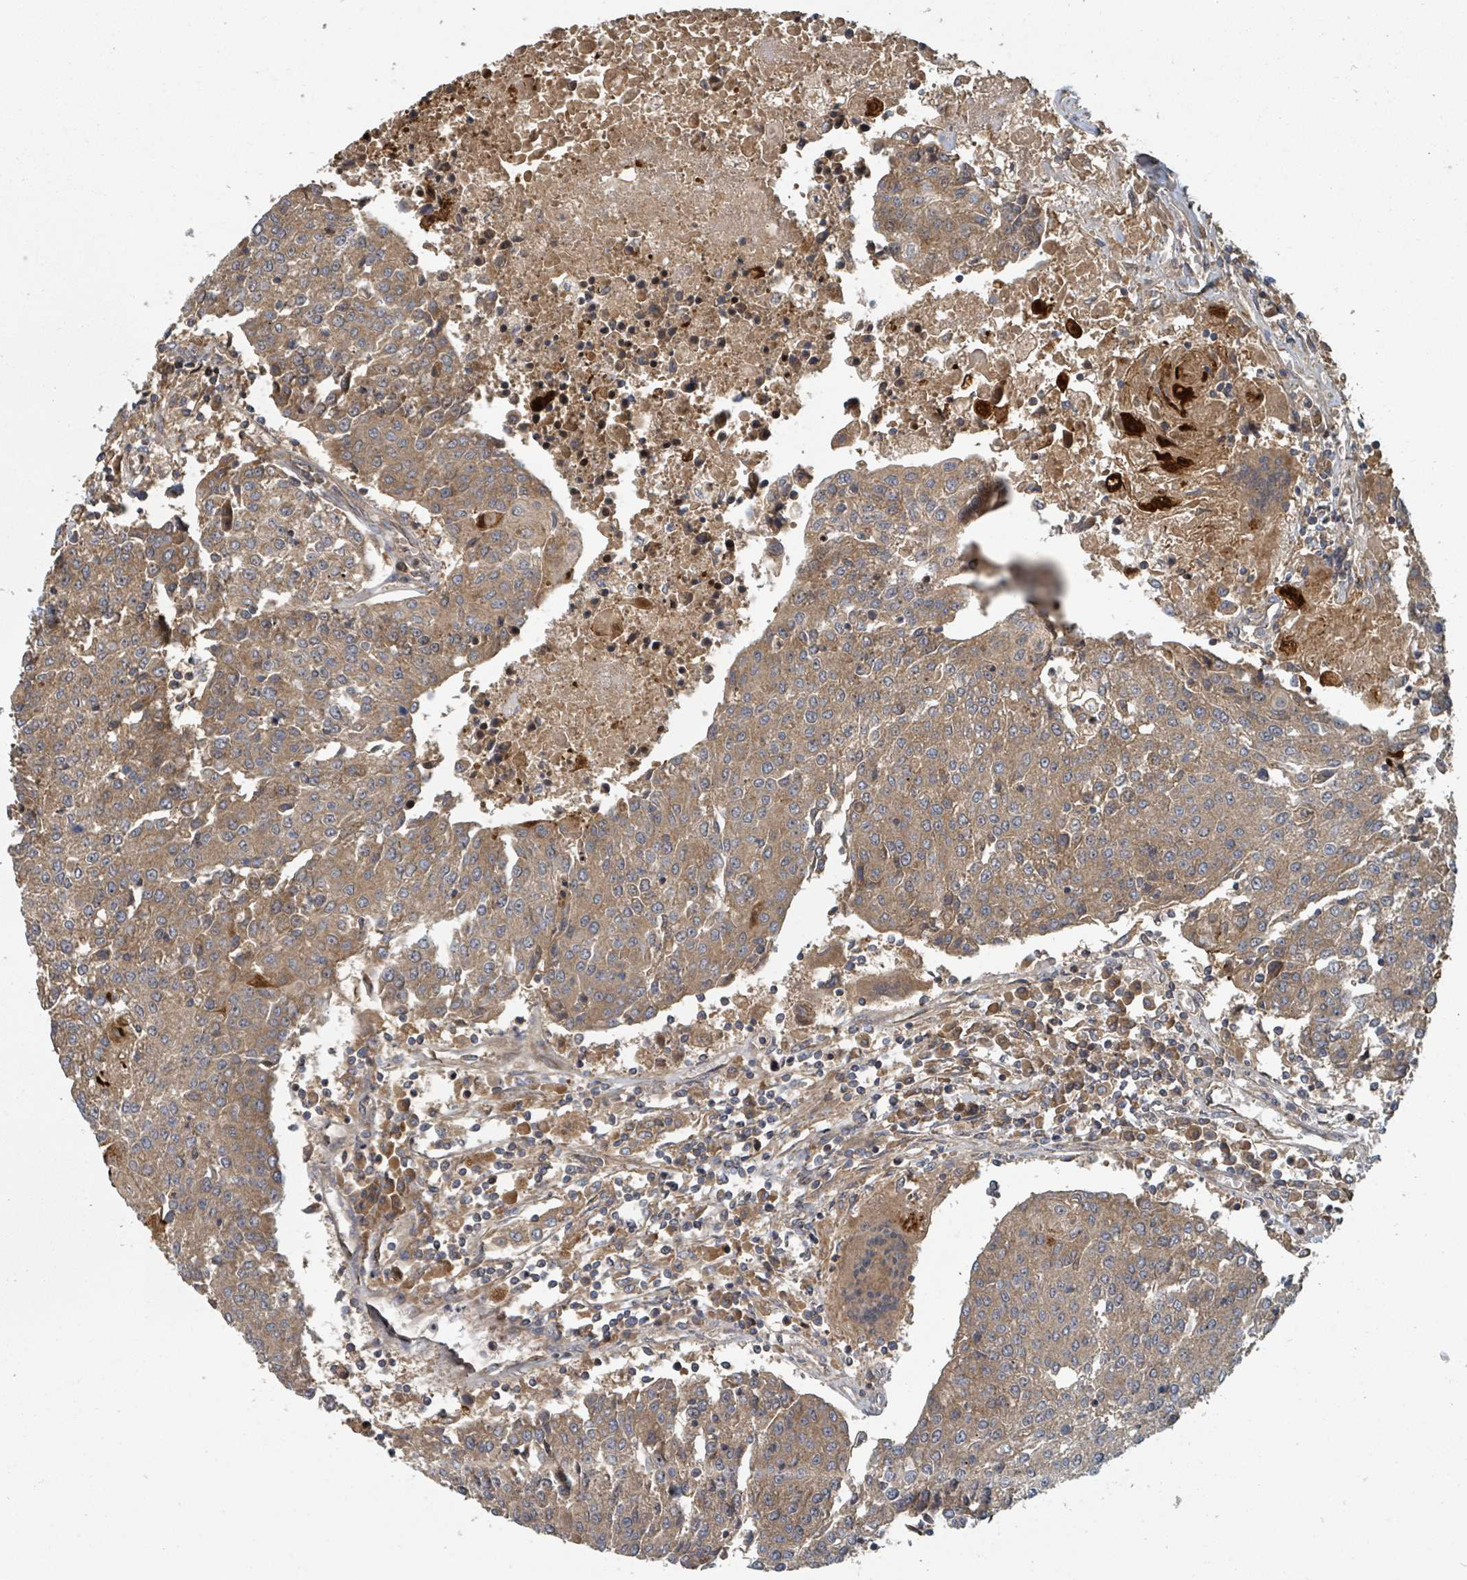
{"staining": {"intensity": "moderate", "quantity": "25%-75%", "location": "cytoplasmic/membranous"}, "tissue": "urothelial cancer", "cell_type": "Tumor cells", "image_type": "cancer", "snomed": [{"axis": "morphology", "description": "Urothelial carcinoma, High grade"}, {"axis": "topography", "description": "Urinary bladder"}], "caption": "Urothelial cancer was stained to show a protein in brown. There is medium levels of moderate cytoplasmic/membranous expression in about 25%-75% of tumor cells. (DAB (3,3'-diaminobenzidine) = brown stain, brightfield microscopy at high magnification).", "gene": "DPM1", "patient": {"sex": "female", "age": 85}}